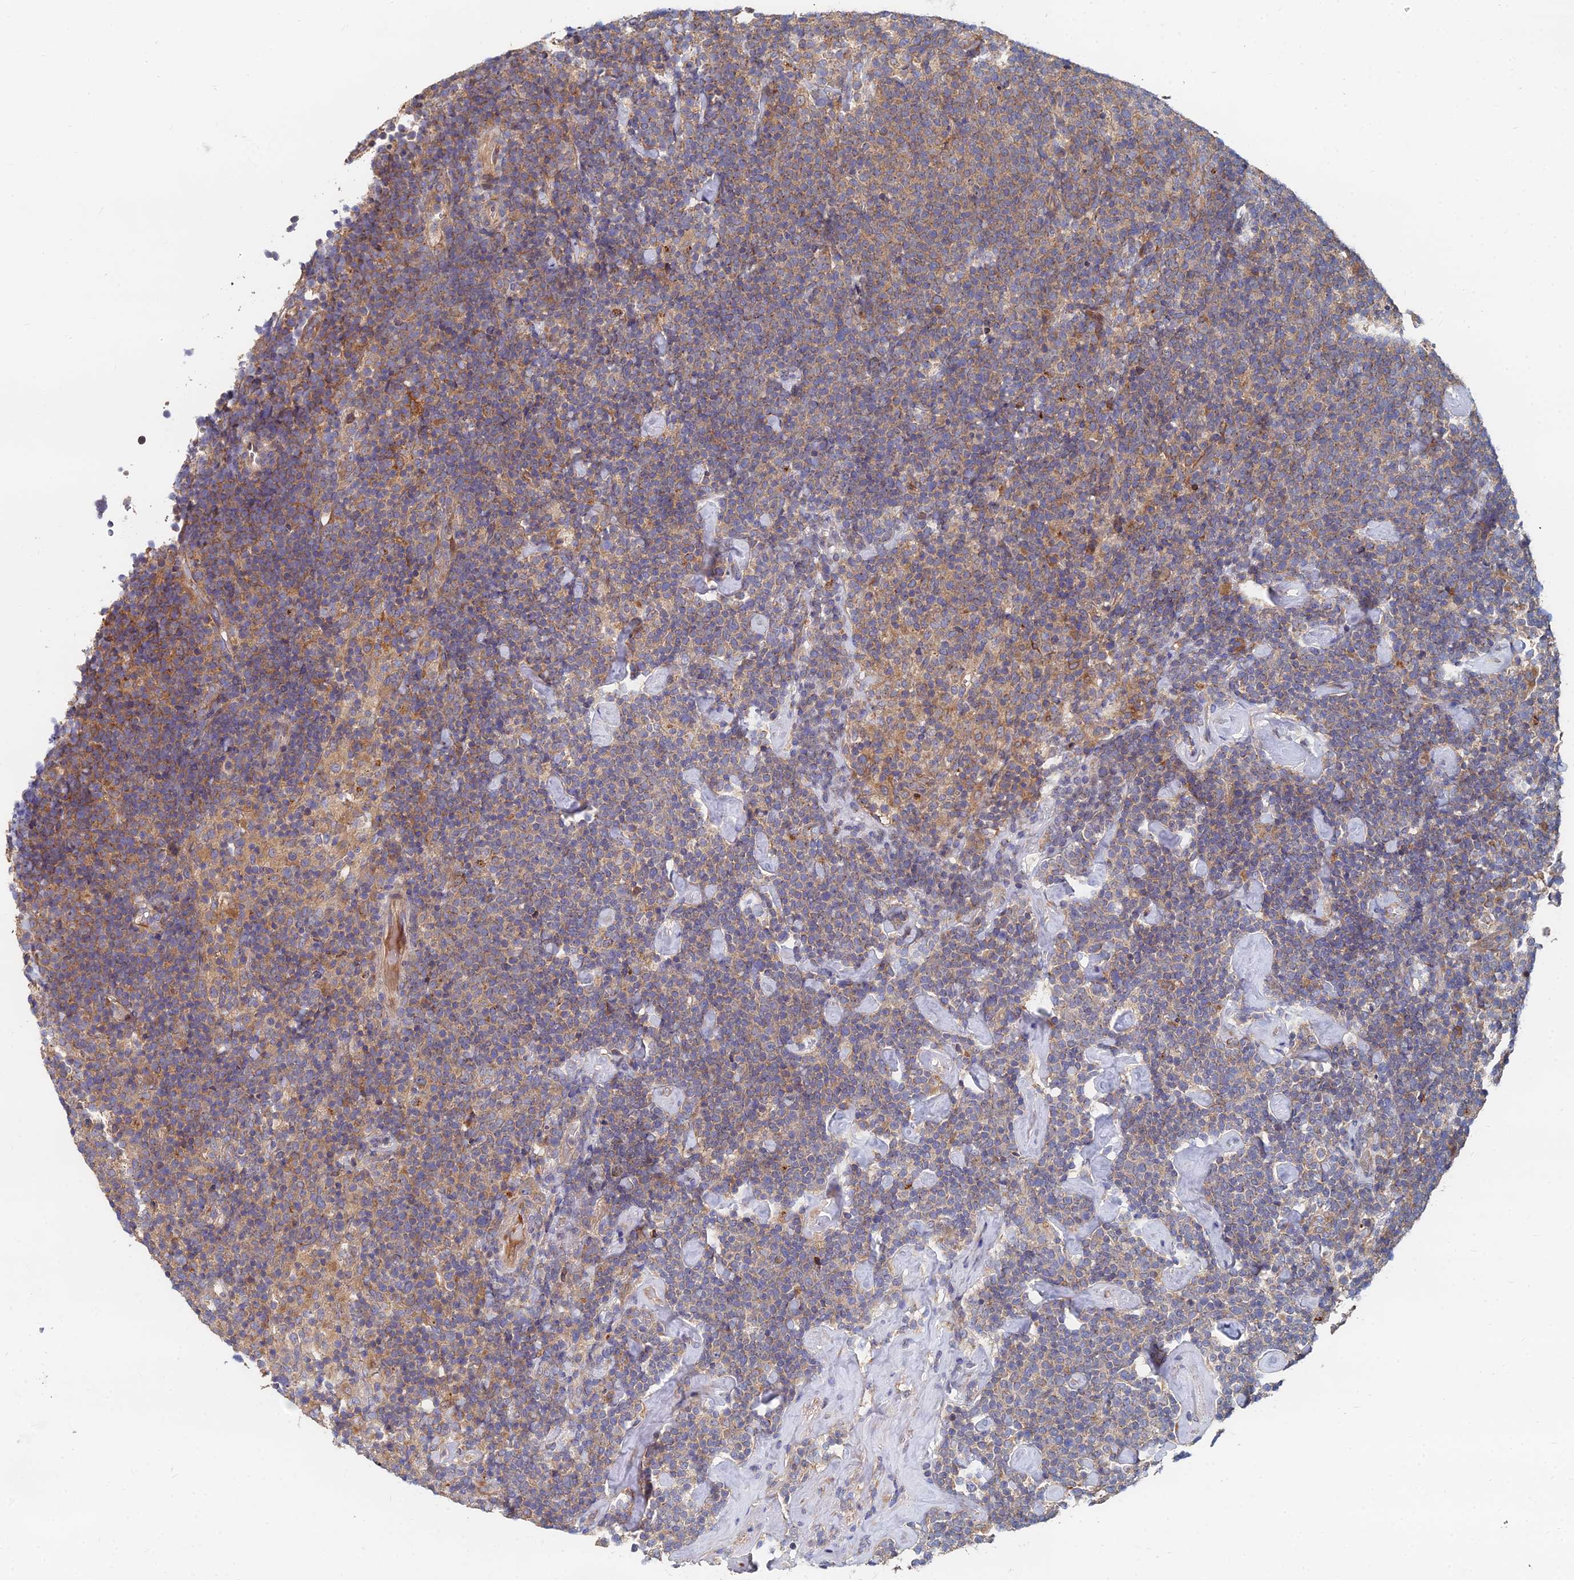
{"staining": {"intensity": "weak", "quantity": ">75%", "location": "cytoplasmic/membranous"}, "tissue": "lymphoma", "cell_type": "Tumor cells", "image_type": "cancer", "snomed": [{"axis": "morphology", "description": "Malignant lymphoma, non-Hodgkin's type, High grade"}, {"axis": "topography", "description": "Lymph node"}], "caption": "DAB immunohistochemical staining of high-grade malignant lymphoma, non-Hodgkin's type reveals weak cytoplasmic/membranous protein staining in approximately >75% of tumor cells.", "gene": "CCZ1", "patient": {"sex": "male", "age": 61}}